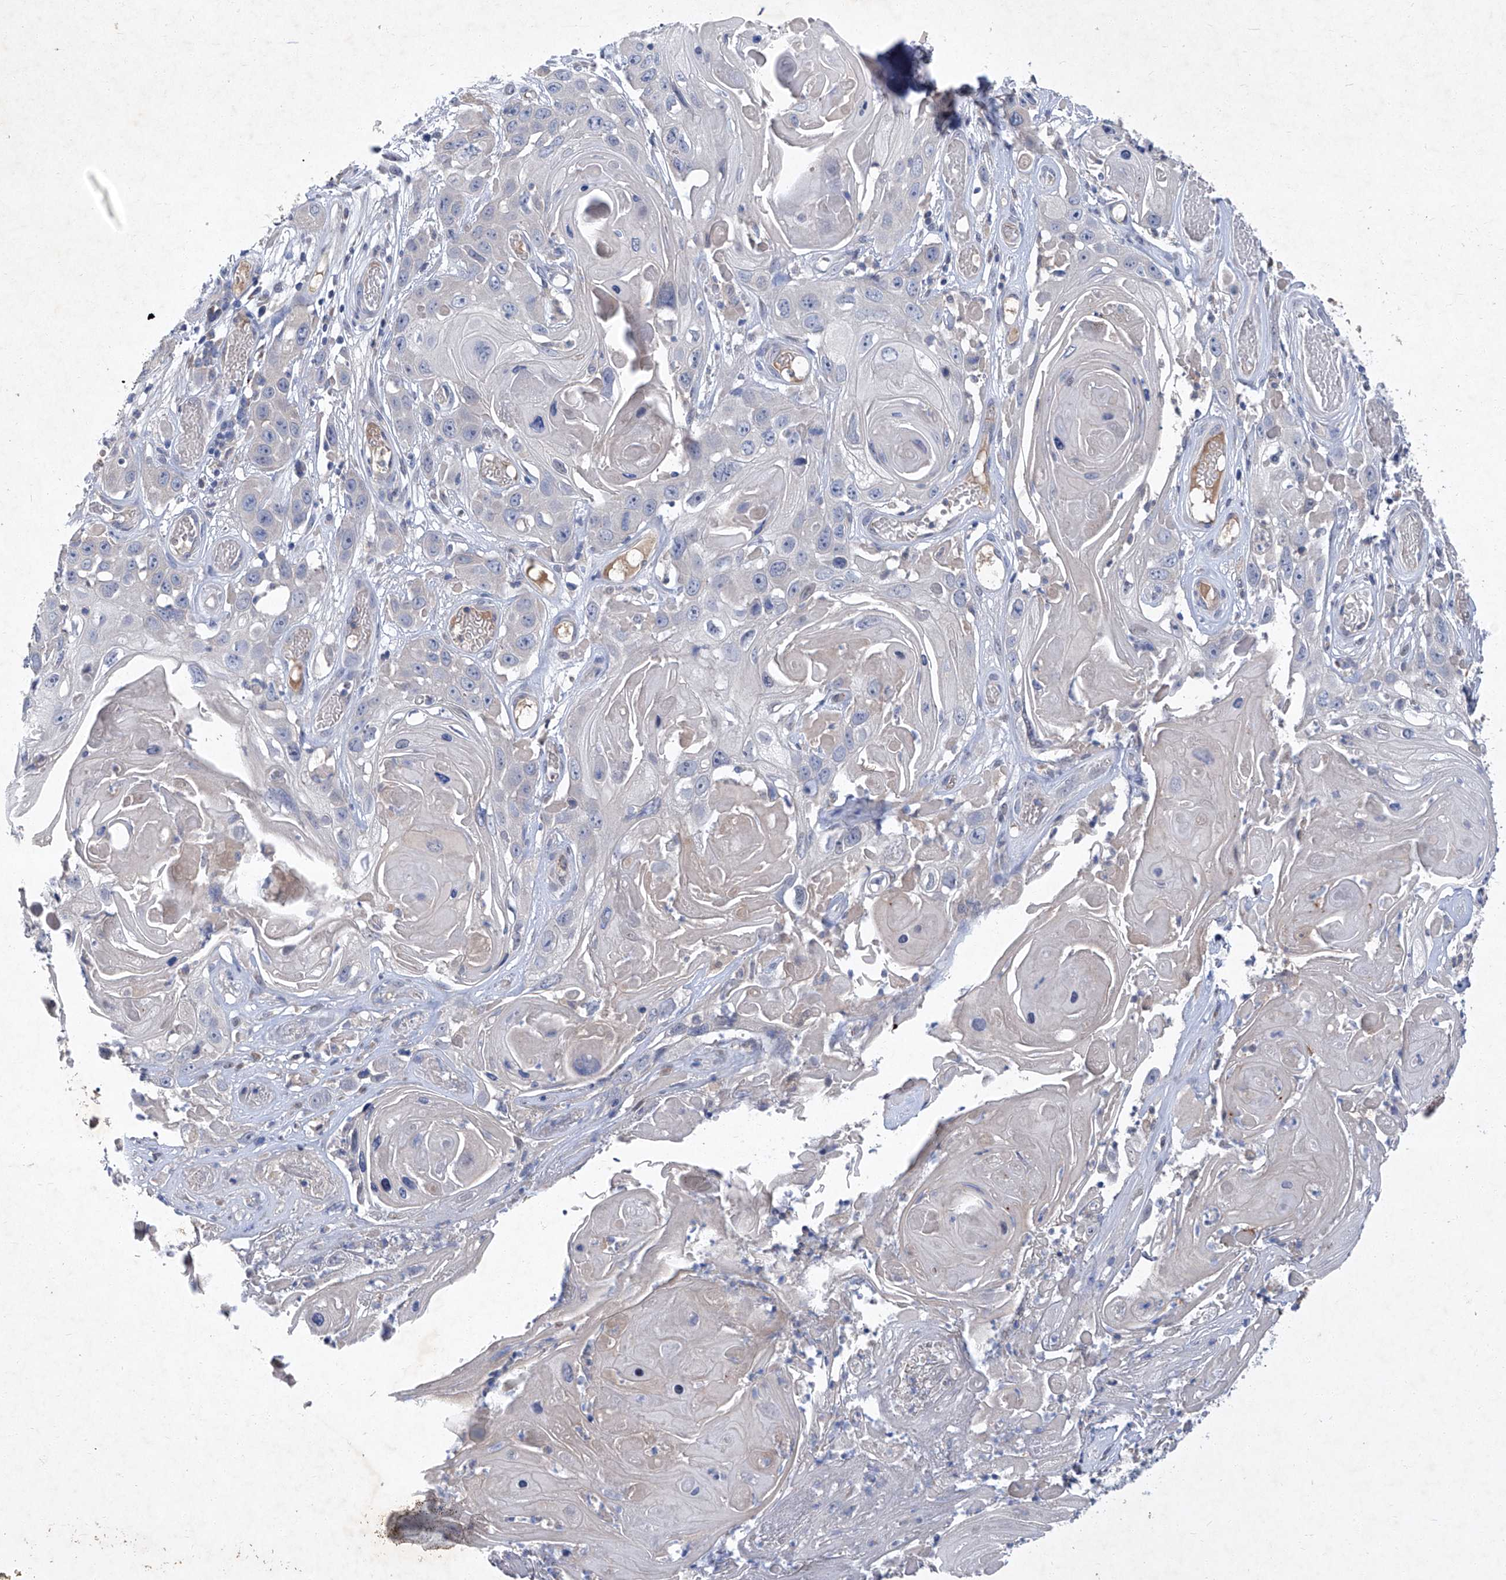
{"staining": {"intensity": "negative", "quantity": "none", "location": "none"}, "tissue": "skin cancer", "cell_type": "Tumor cells", "image_type": "cancer", "snomed": [{"axis": "morphology", "description": "Squamous cell carcinoma, NOS"}, {"axis": "topography", "description": "Skin"}], "caption": "Squamous cell carcinoma (skin) was stained to show a protein in brown. There is no significant positivity in tumor cells.", "gene": "SBK2", "patient": {"sex": "male", "age": 55}}